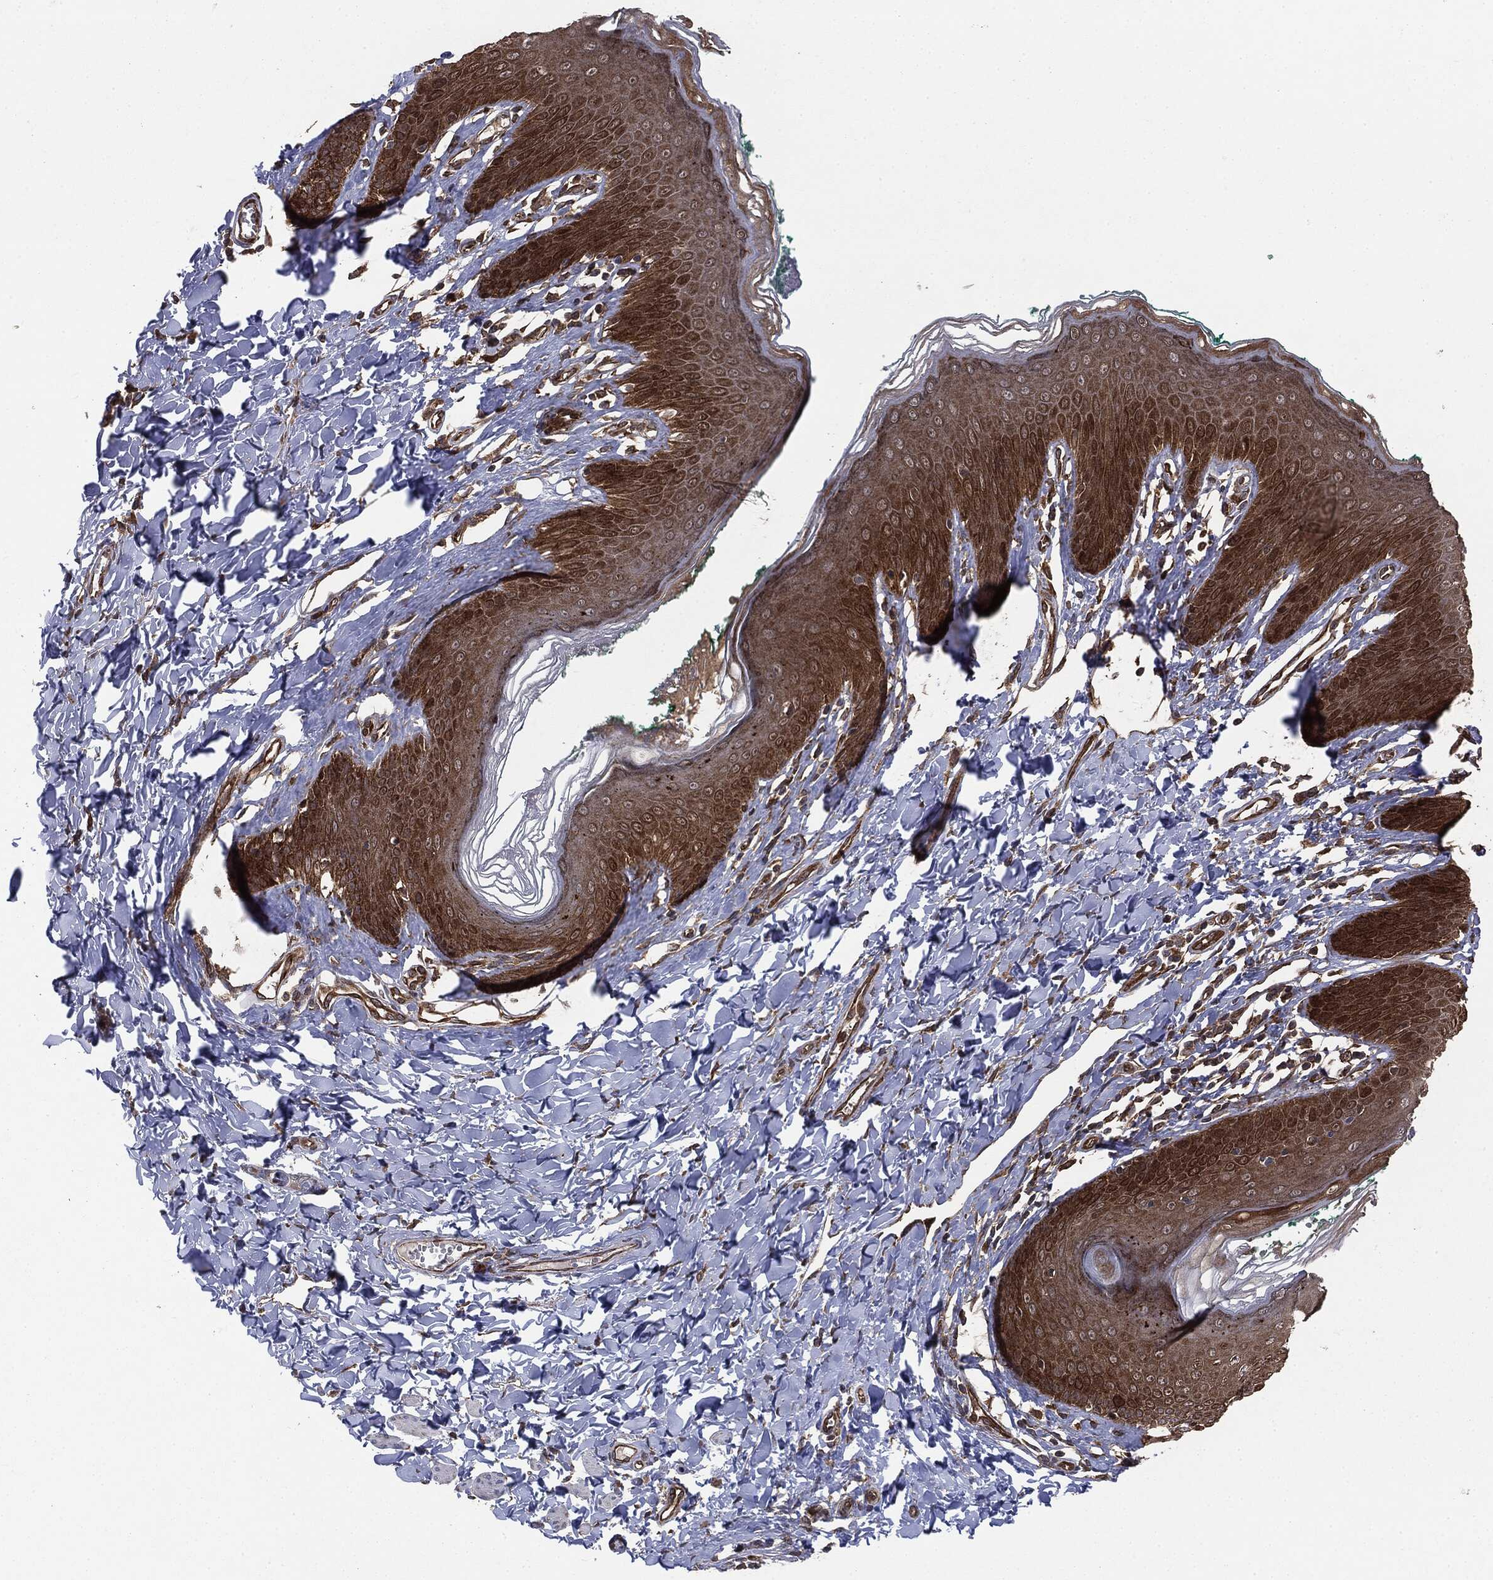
{"staining": {"intensity": "strong", "quantity": ">75%", "location": "cytoplasmic/membranous"}, "tissue": "skin", "cell_type": "Epidermal cells", "image_type": "normal", "snomed": [{"axis": "morphology", "description": "Normal tissue, NOS"}, {"axis": "topography", "description": "Vulva"}], "caption": "Protein expression analysis of benign human skin reveals strong cytoplasmic/membranous positivity in about >75% of epidermal cells. (DAB = brown stain, brightfield microscopy at high magnification).", "gene": "NME1", "patient": {"sex": "female", "age": 66}}